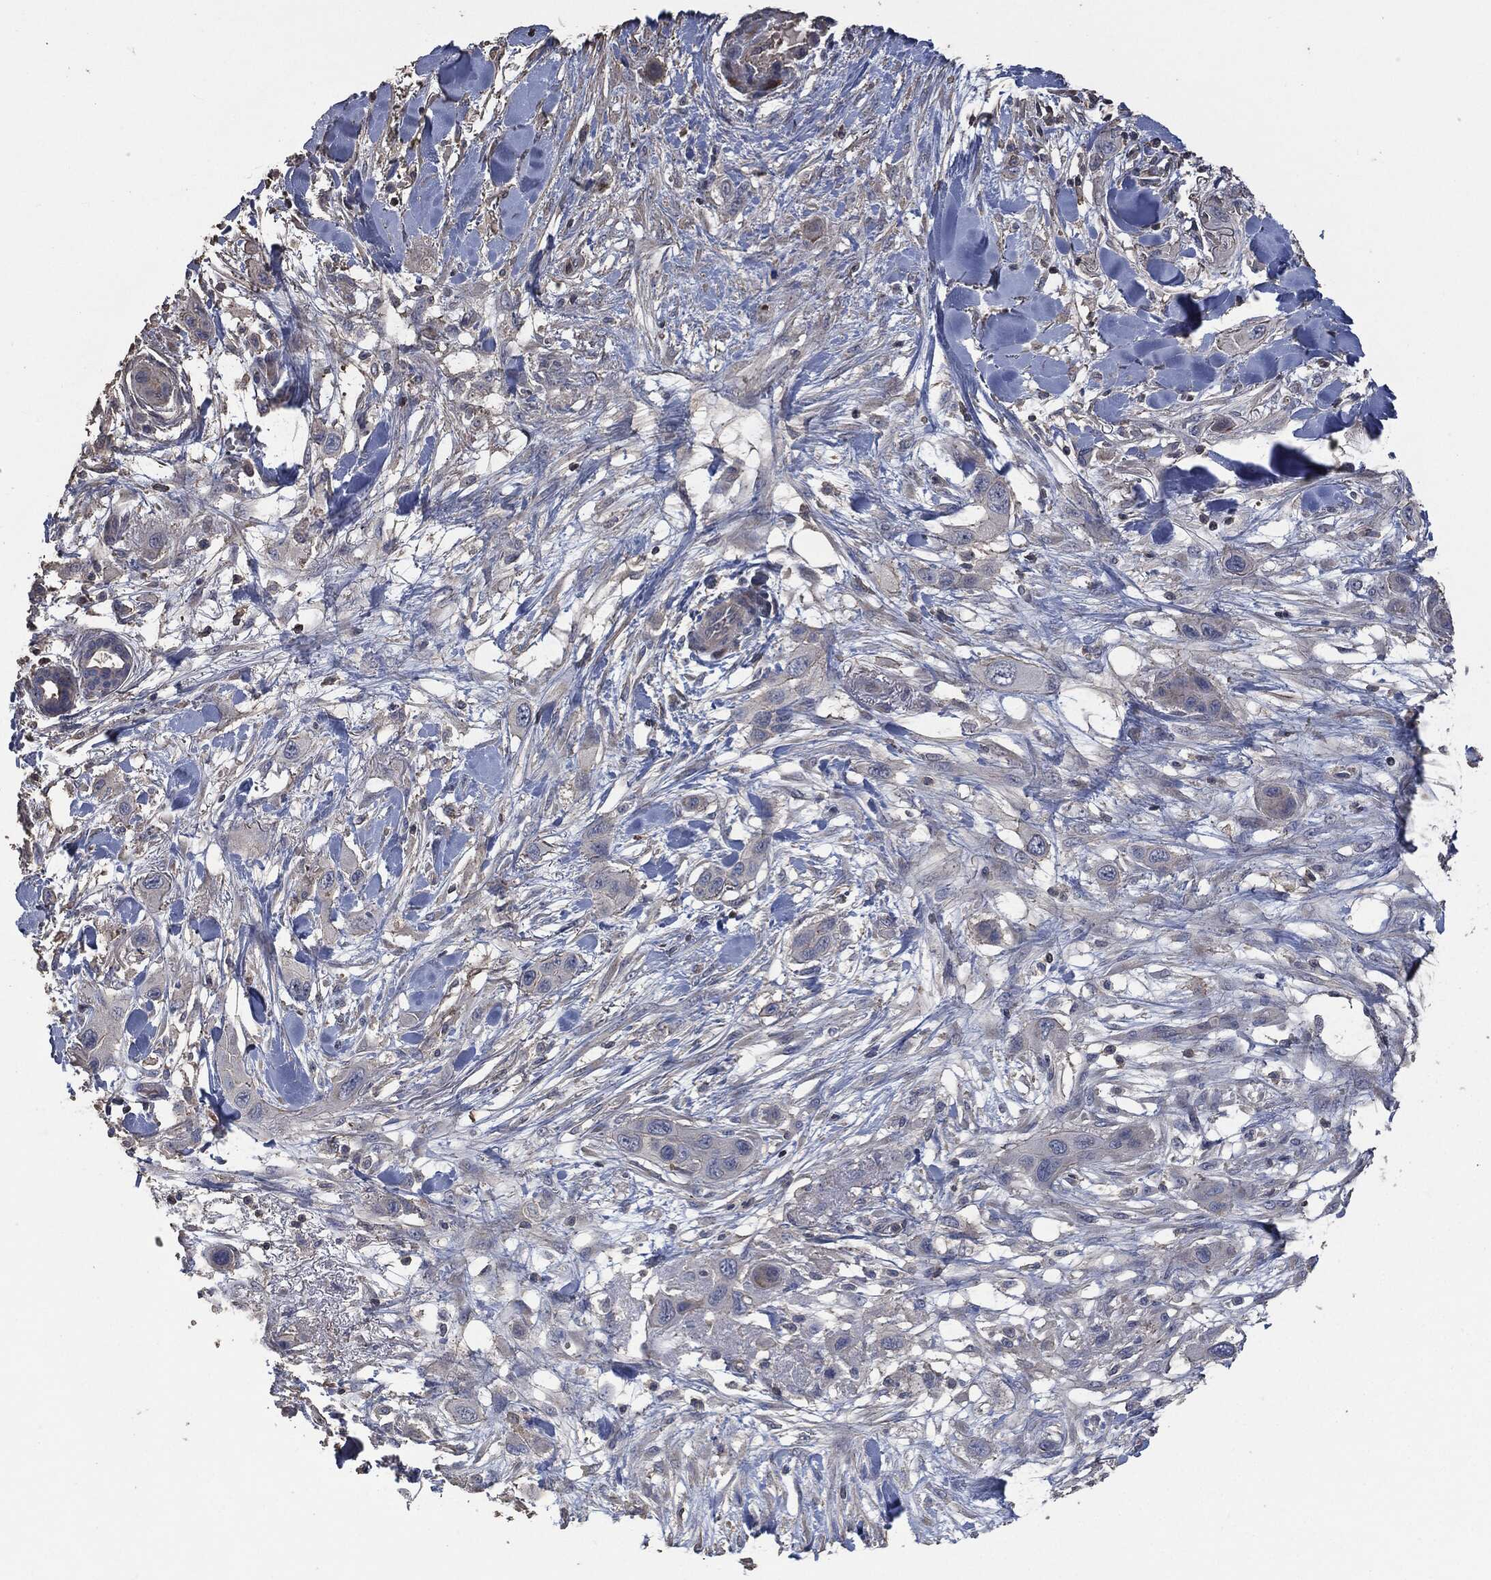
{"staining": {"intensity": "negative", "quantity": "none", "location": "none"}, "tissue": "skin cancer", "cell_type": "Tumor cells", "image_type": "cancer", "snomed": [{"axis": "morphology", "description": "Squamous cell carcinoma, NOS"}, {"axis": "topography", "description": "Skin"}], "caption": "DAB immunohistochemical staining of human skin squamous cell carcinoma reveals no significant positivity in tumor cells.", "gene": "MSLN", "patient": {"sex": "male", "age": 79}}